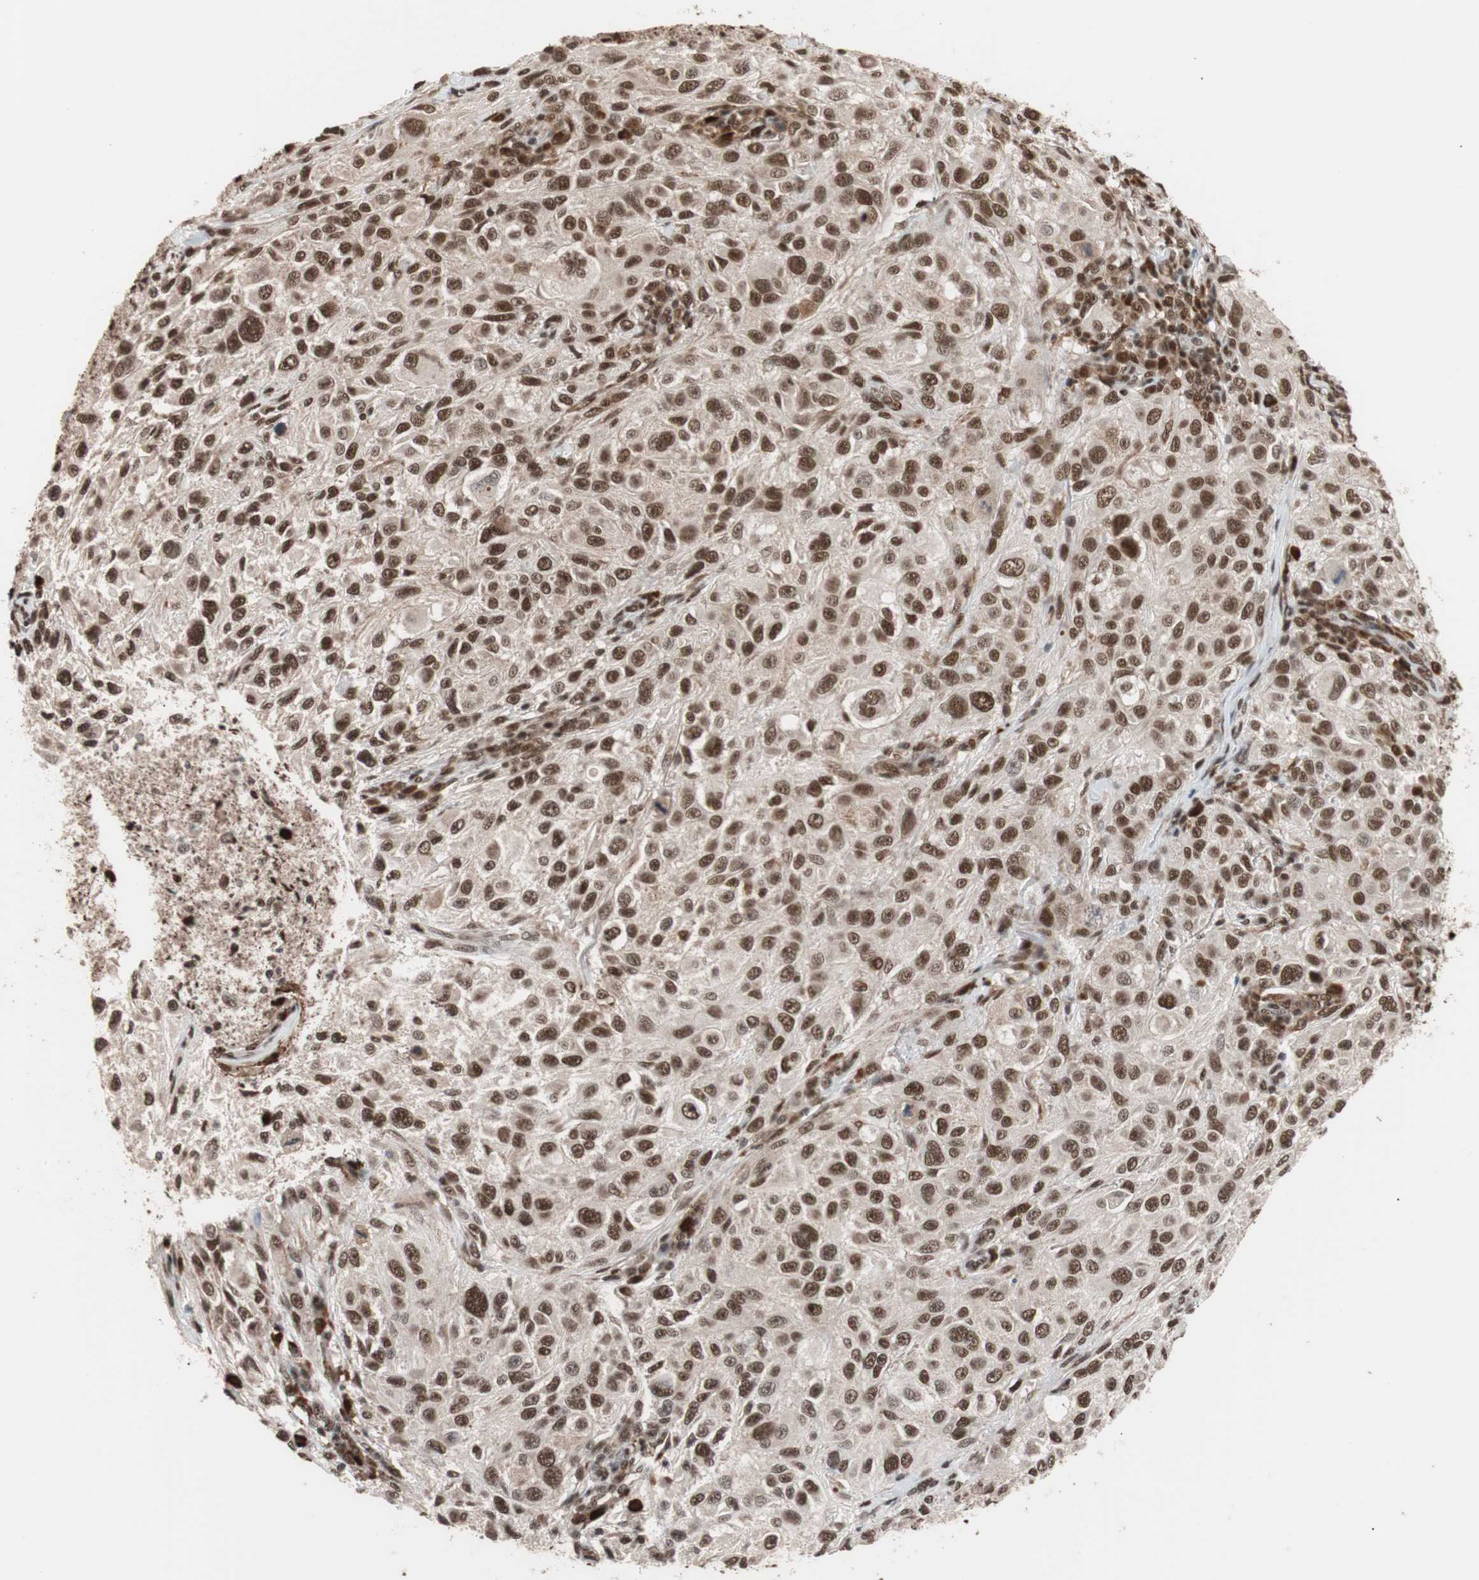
{"staining": {"intensity": "moderate", "quantity": ">75%", "location": "nuclear"}, "tissue": "melanoma", "cell_type": "Tumor cells", "image_type": "cancer", "snomed": [{"axis": "morphology", "description": "Necrosis, NOS"}, {"axis": "morphology", "description": "Malignant melanoma, NOS"}, {"axis": "topography", "description": "Skin"}], "caption": "Immunohistochemical staining of malignant melanoma shows medium levels of moderate nuclear staining in about >75% of tumor cells.", "gene": "CHAMP1", "patient": {"sex": "female", "age": 87}}